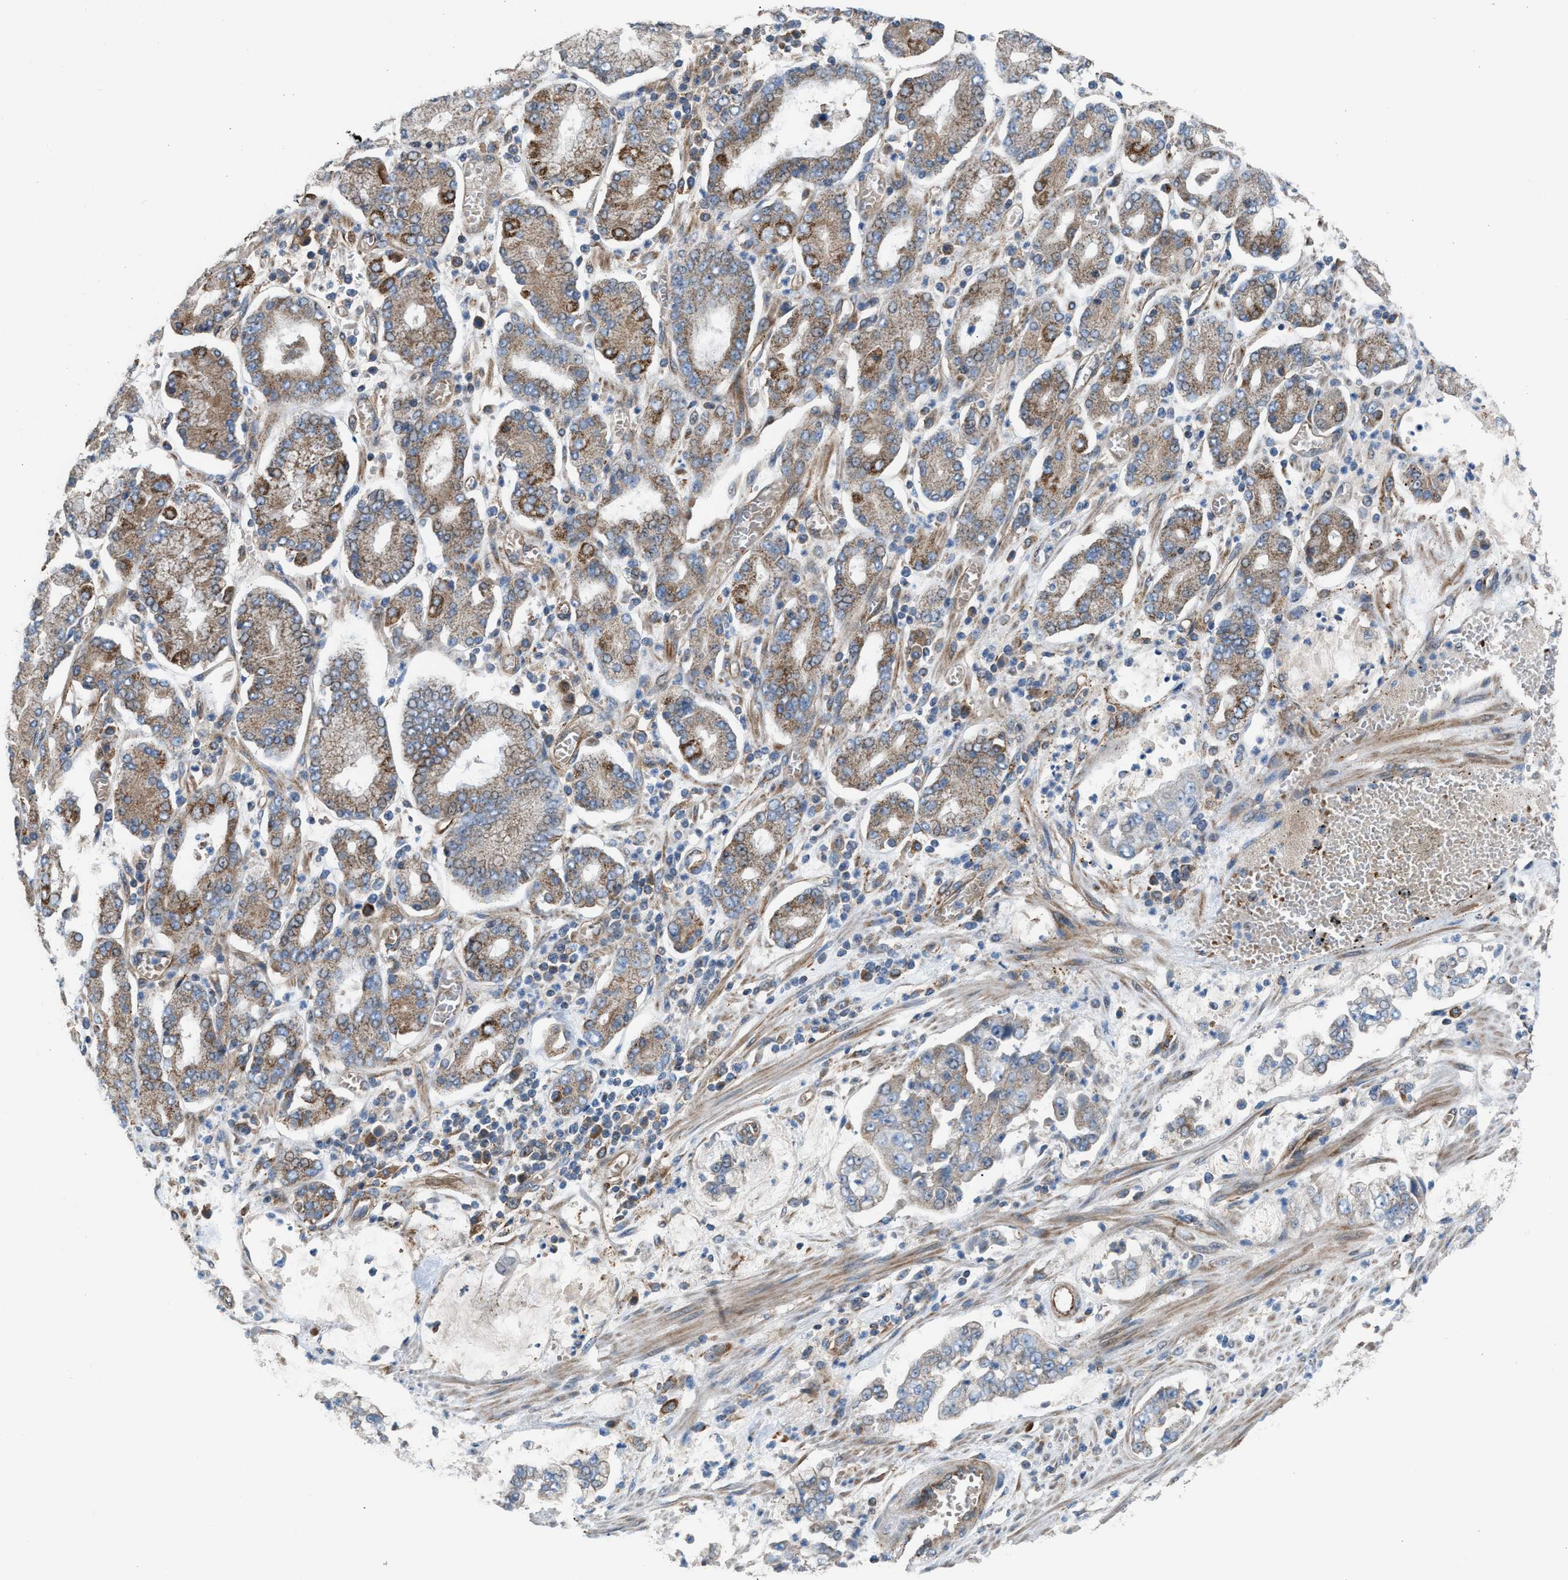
{"staining": {"intensity": "weak", "quantity": "<25%", "location": "cytoplasmic/membranous"}, "tissue": "stomach cancer", "cell_type": "Tumor cells", "image_type": "cancer", "snomed": [{"axis": "morphology", "description": "Adenocarcinoma, NOS"}, {"axis": "topography", "description": "Stomach"}], "caption": "Tumor cells are negative for protein expression in human stomach cancer (adenocarcinoma).", "gene": "SLC10A3", "patient": {"sex": "male", "age": 76}}